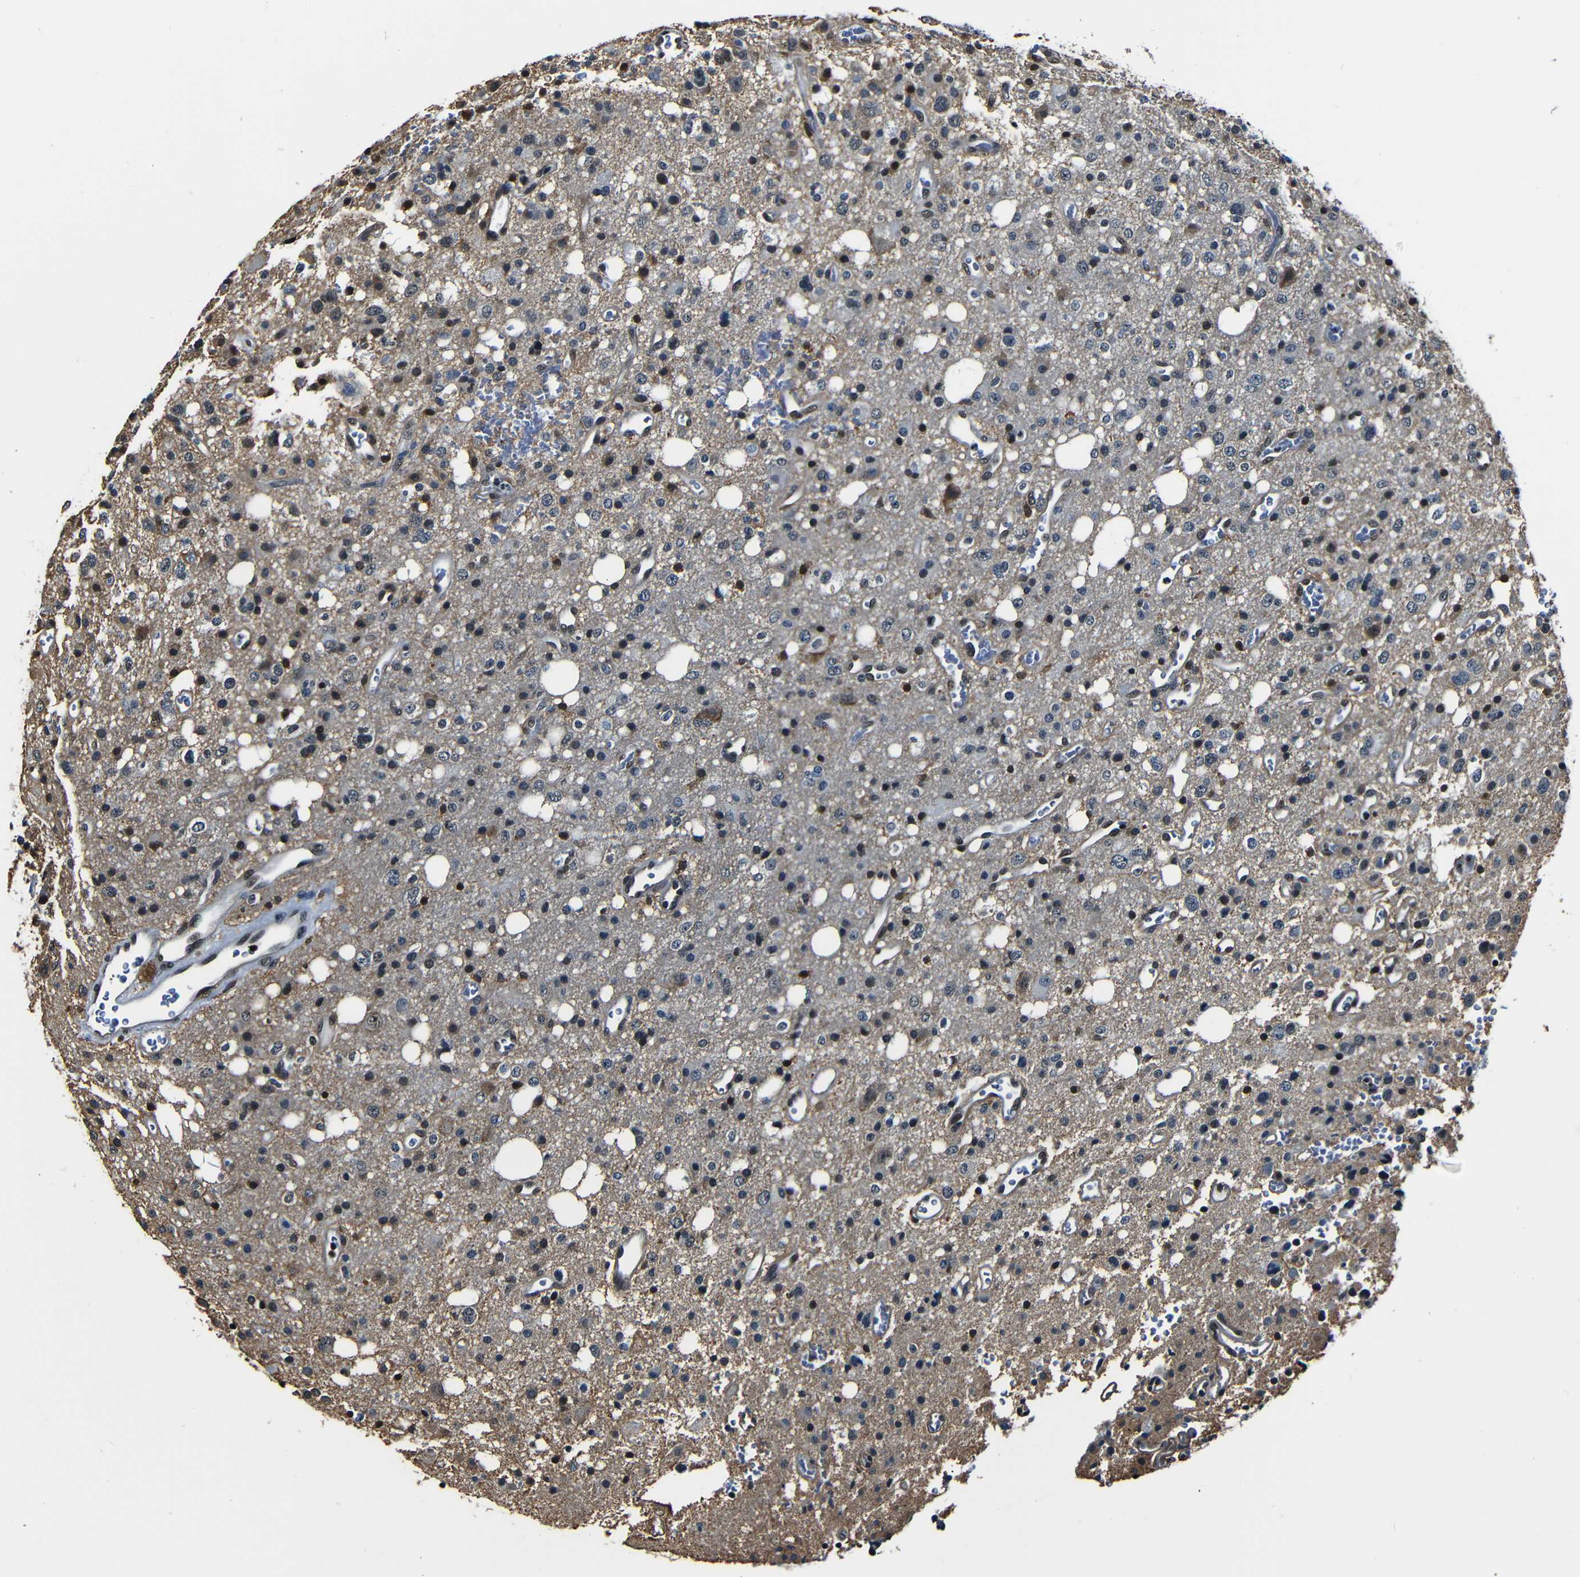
{"staining": {"intensity": "negative", "quantity": "none", "location": "none"}, "tissue": "glioma", "cell_type": "Tumor cells", "image_type": "cancer", "snomed": [{"axis": "morphology", "description": "Glioma, malignant, High grade"}, {"axis": "topography", "description": "Brain"}], "caption": "An immunohistochemistry histopathology image of high-grade glioma (malignant) is shown. There is no staining in tumor cells of high-grade glioma (malignant). Nuclei are stained in blue.", "gene": "NCBP3", "patient": {"sex": "male", "age": 47}}